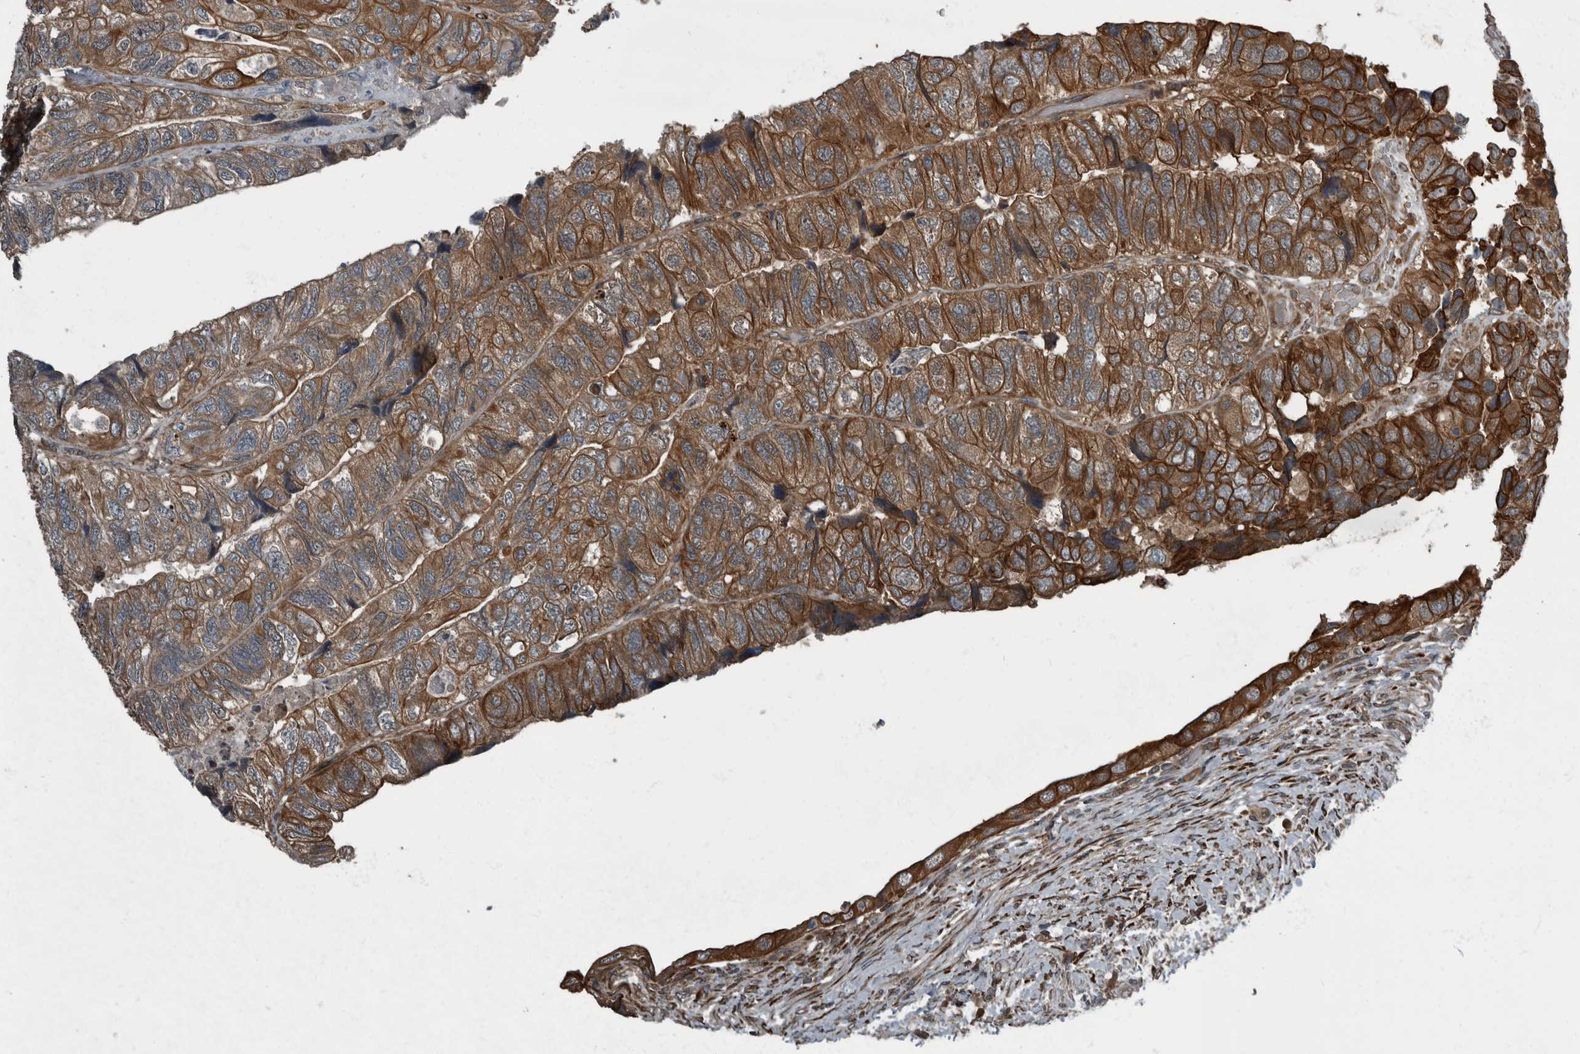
{"staining": {"intensity": "strong", "quantity": ">75%", "location": "cytoplasmic/membranous"}, "tissue": "colorectal cancer", "cell_type": "Tumor cells", "image_type": "cancer", "snomed": [{"axis": "morphology", "description": "Adenocarcinoma, NOS"}, {"axis": "topography", "description": "Rectum"}], "caption": "Immunohistochemical staining of human colorectal cancer demonstrates high levels of strong cytoplasmic/membranous protein positivity in approximately >75% of tumor cells.", "gene": "RABGGTB", "patient": {"sex": "male", "age": 63}}